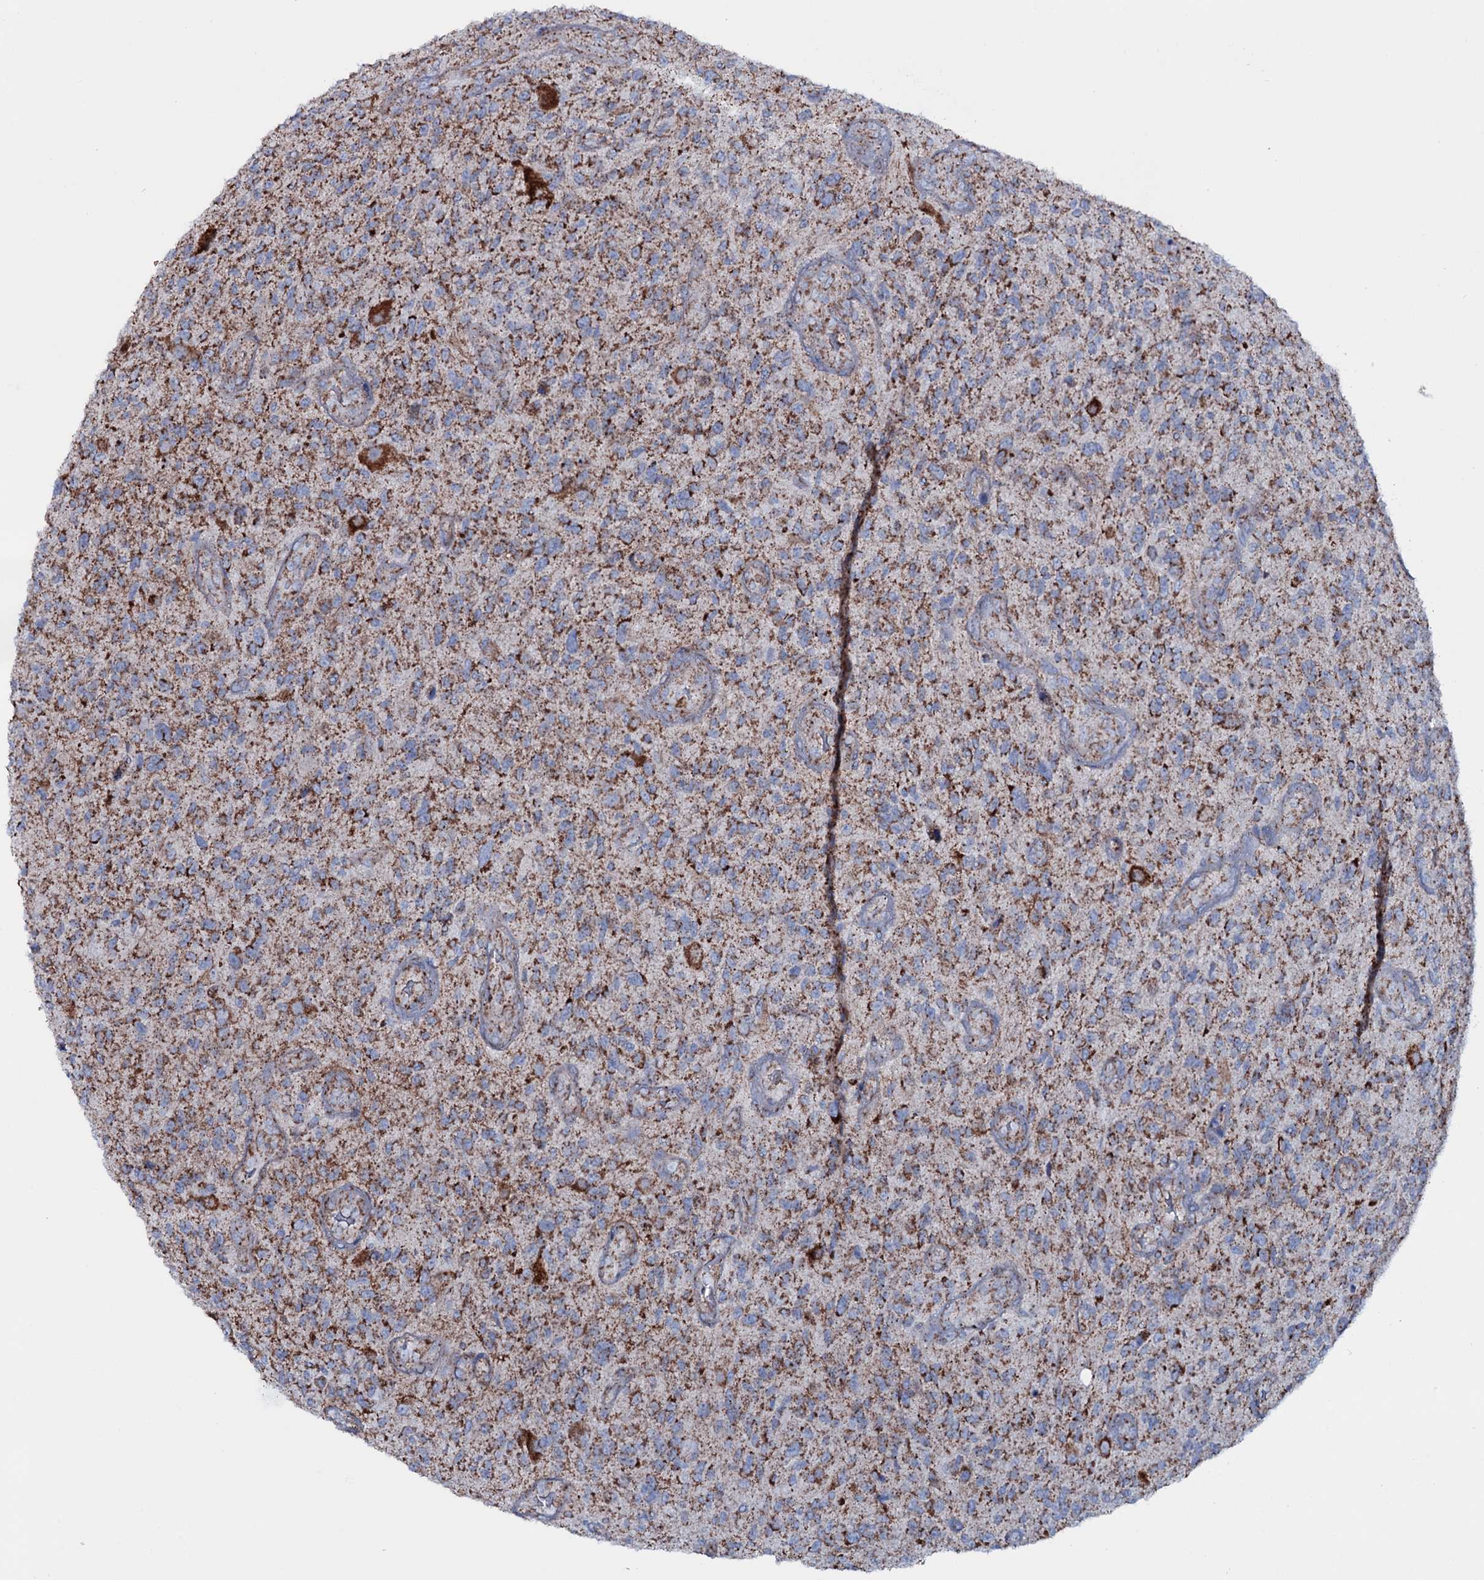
{"staining": {"intensity": "strong", "quantity": "25%-75%", "location": "cytoplasmic/membranous"}, "tissue": "glioma", "cell_type": "Tumor cells", "image_type": "cancer", "snomed": [{"axis": "morphology", "description": "Glioma, malignant, High grade"}, {"axis": "topography", "description": "Brain"}], "caption": "The histopathology image exhibits immunohistochemical staining of high-grade glioma (malignant). There is strong cytoplasmic/membranous staining is identified in approximately 25%-75% of tumor cells.", "gene": "MRPS35", "patient": {"sex": "male", "age": 47}}